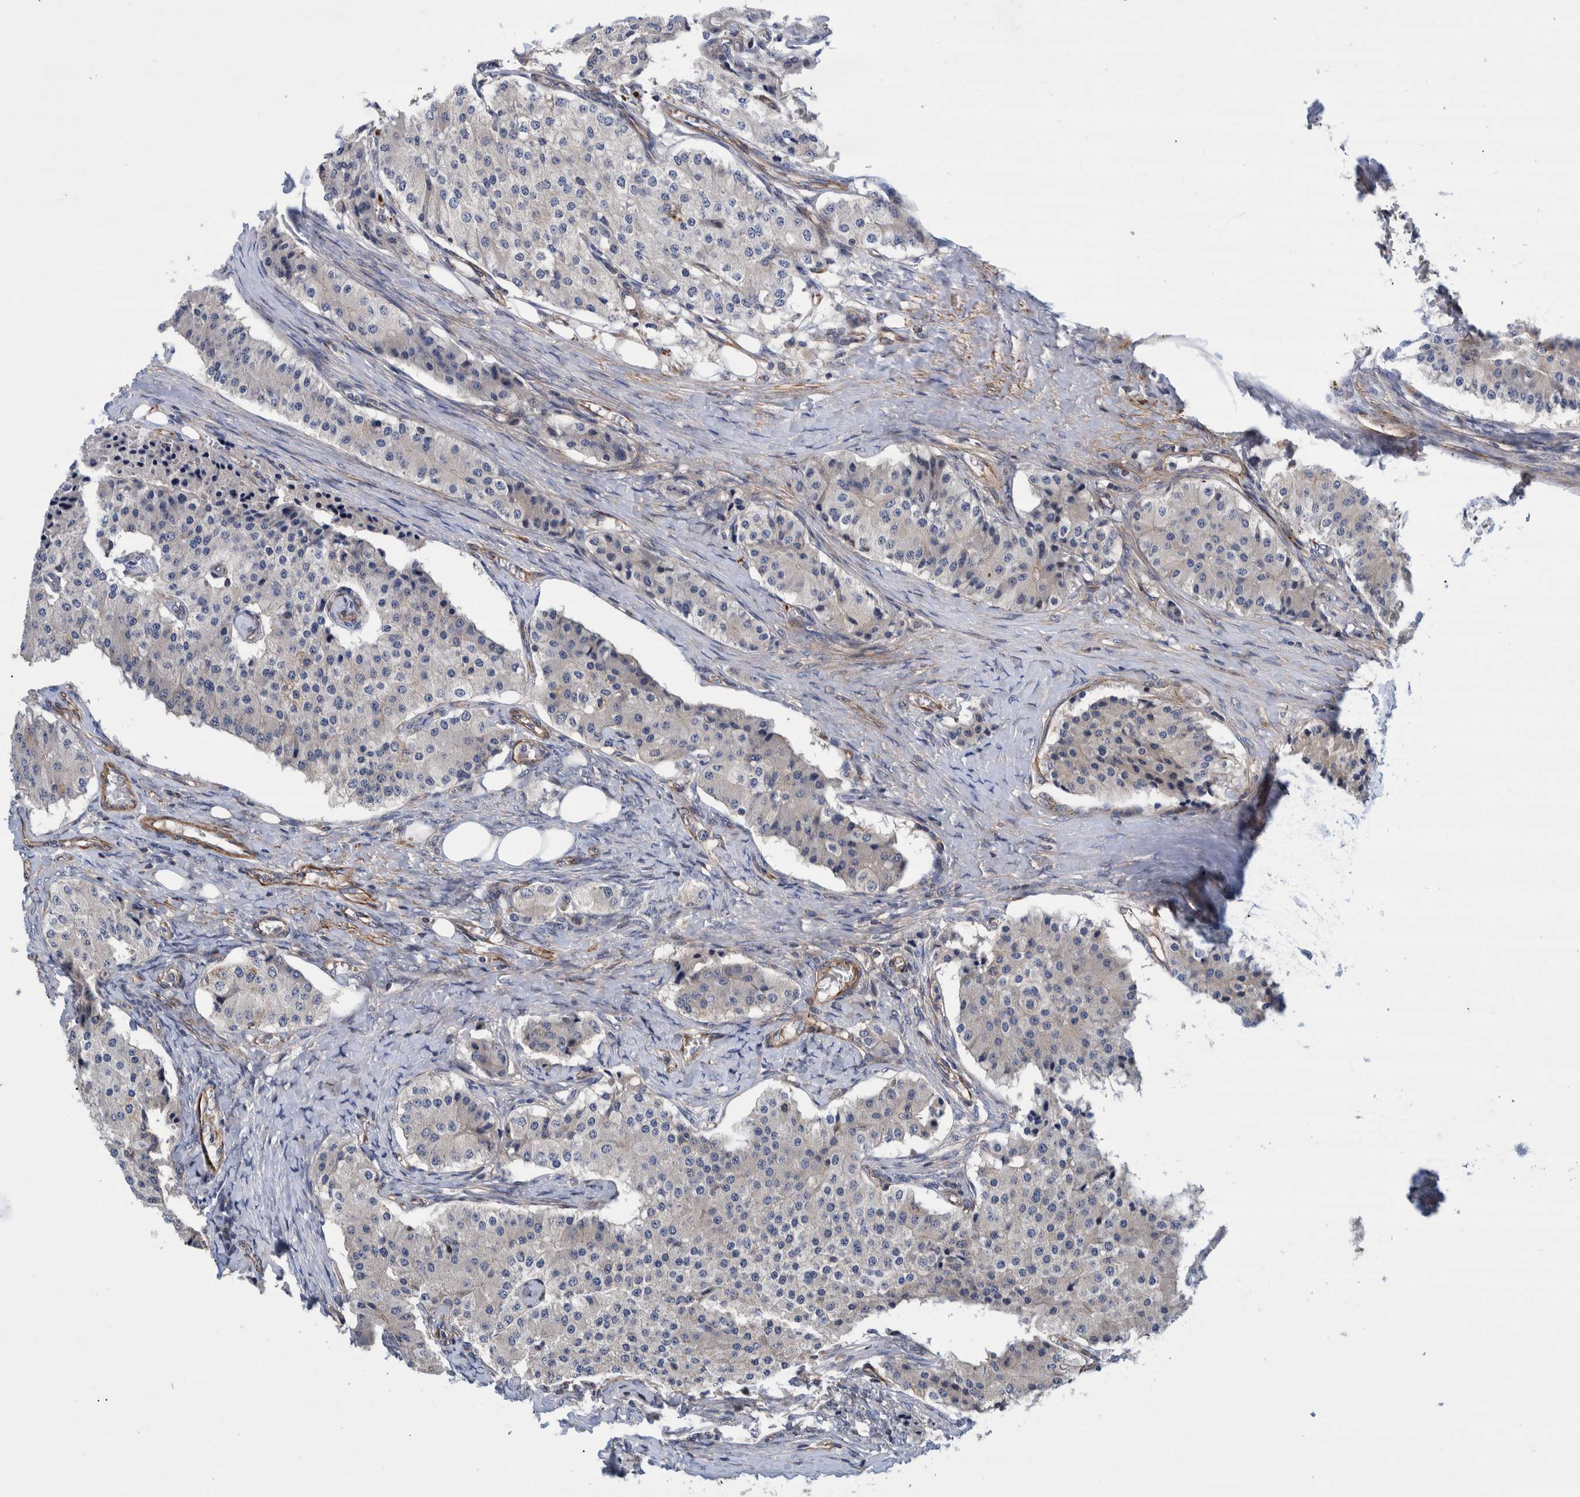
{"staining": {"intensity": "negative", "quantity": "none", "location": "none"}, "tissue": "carcinoid", "cell_type": "Tumor cells", "image_type": "cancer", "snomed": [{"axis": "morphology", "description": "Carcinoid, malignant, NOS"}, {"axis": "topography", "description": "Colon"}], "caption": "Immunohistochemistry of human malignant carcinoid displays no staining in tumor cells. Brightfield microscopy of immunohistochemistry (IHC) stained with DAB (3,3'-diaminobenzidine) (brown) and hematoxylin (blue), captured at high magnification.", "gene": "GRPEL2", "patient": {"sex": "female", "age": 52}}